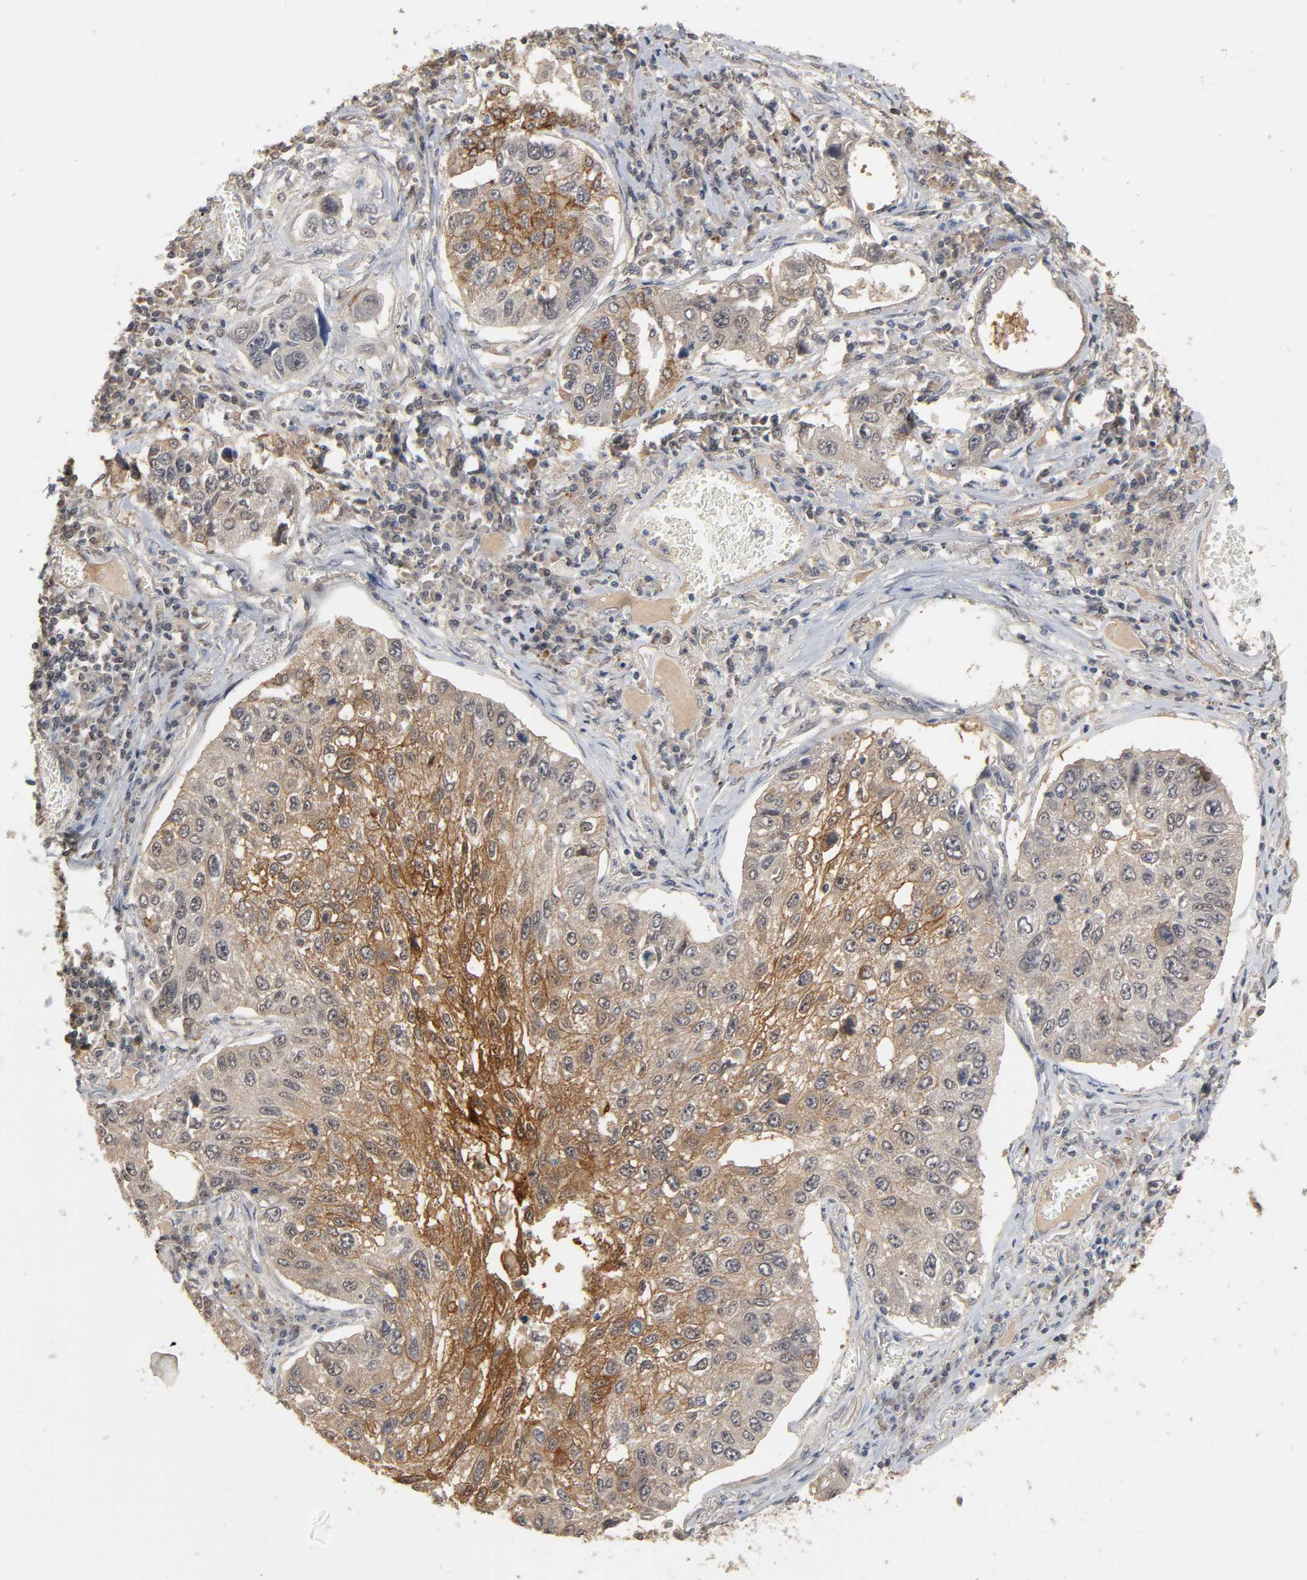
{"staining": {"intensity": "moderate", "quantity": ">75%", "location": "cytoplasmic/membranous"}, "tissue": "lung cancer", "cell_type": "Tumor cells", "image_type": "cancer", "snomed": [{"axis": "morphology", "description": "Squamous cell carcinoma, NOS"}, {"axis": "topography", "description": "Lung"}], "caption": "High-magnification brightfield microscopy of lung squamous cell carcinoma stained with DAB (3,3'-diaminobenzidine) (brown) and counterstained with hematoxylin (blue). tumor cells exhibit moderate cytoplasmic/membranous expression is seen in approximately>75% of cells. (DAB (3,3'-diaminobenzidine) IHC with brightfield microscopy, high magnification).", "gene": "HTR1E", "patient": {"sex": "male", "age": 71}}